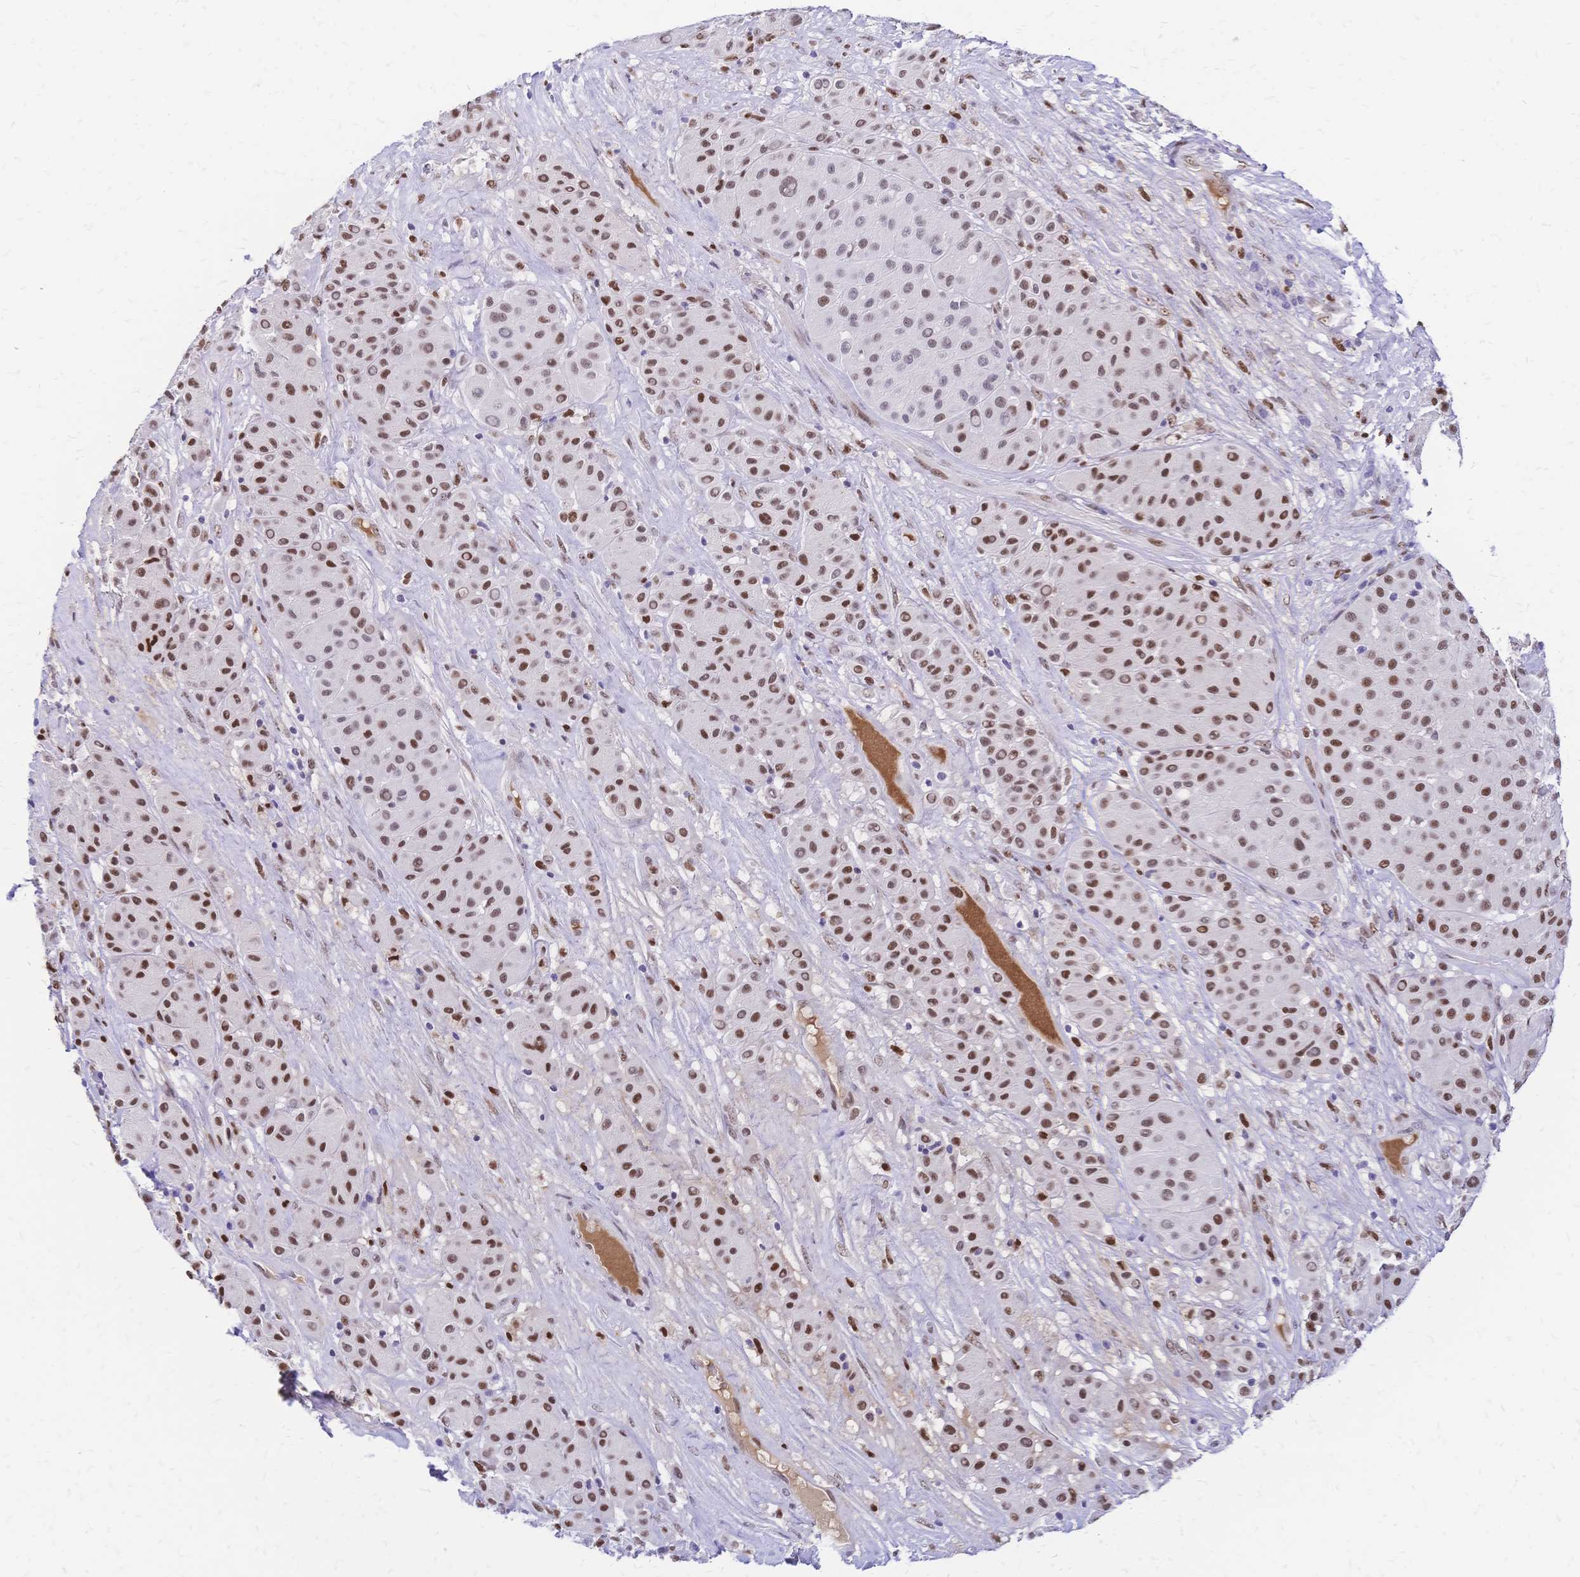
{"staining": {"intensity": "moderate", "quantity": "25%-75%", "location": "nuclear"}, "tissue": "melanoma", "cell_type": "Tumor cells", "image_type": "cancer", "snomed": [{"axis": "morphology", "description": "Malignant melanoma, Metastatic site"}, {"axis": "topography", "description": "Smooth muscle"}], "caption": "Protein expression analysis of malignant melanoma (metastatic site) demonstrates moderate nuclear staining in approximately 25%-75% of tumor cells.", "gene": "NFIC", "patient": {"sex": "male", "age": 41}}